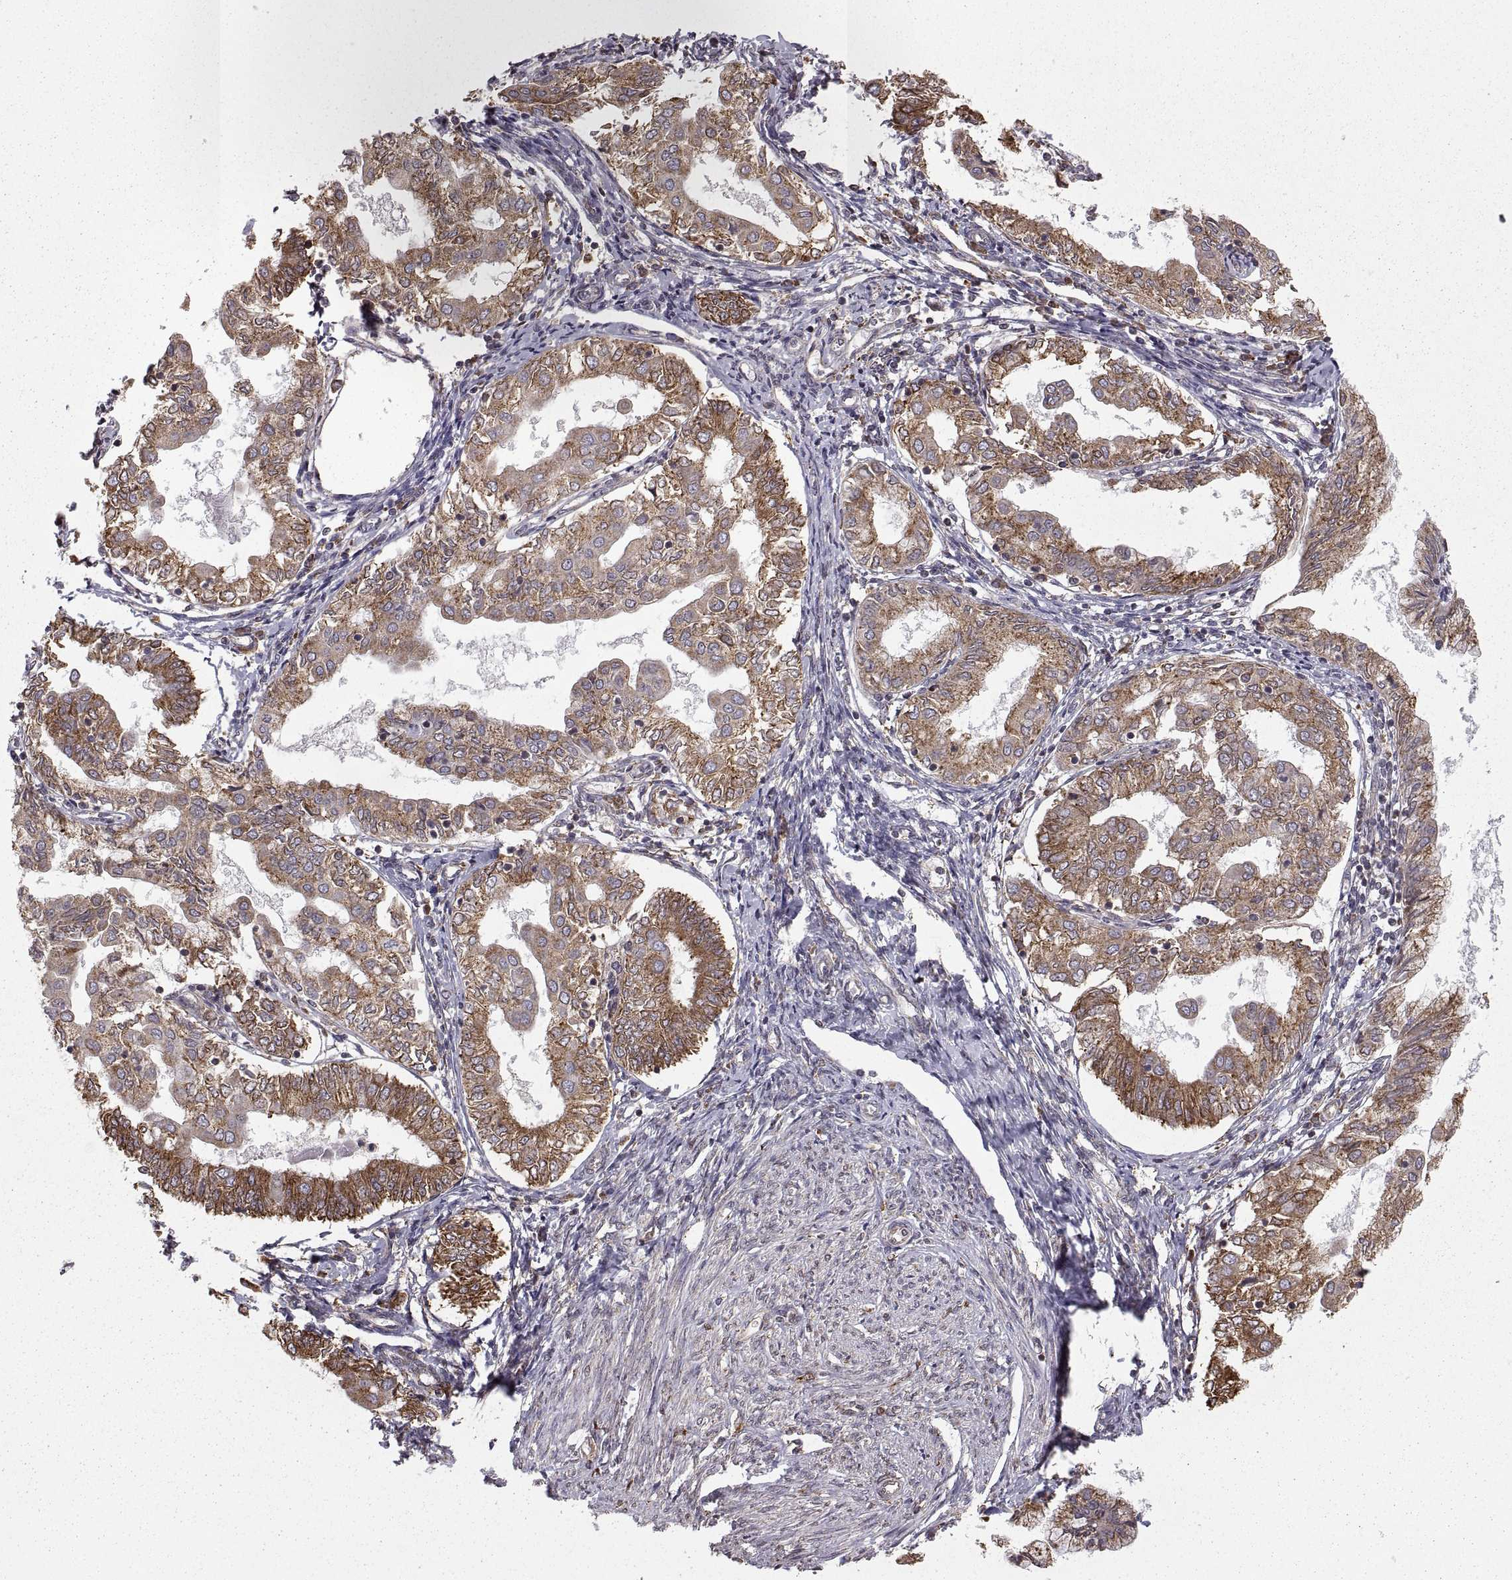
{"staining": {"intensity": "moderate", "quantity": "25%-75%", "location": "cytoplasmic/membranous"}, "tissue": "endometrial cancer", "cell_type": "Tumor cells", "image_type": "cancer", "snomed": [{"axis": "morphology", "description": "Adenocarcinoma, NOS"}, {"axis": "topography", "description": "Endometrium"}], "caption": "Endometrial cancer (adenocarcinoma) was stained to show a protein in brown. There is medium levels of moderate cytoplasmic/membranous staining in approximately 25%-75% of tumor cells. Using DAB (brown) and hematoxylin (blue) stains, captured at high magnification using brightfield microscopy.", "gene": "PDIA3", "patient": {"sex": "female", "age": 68}}